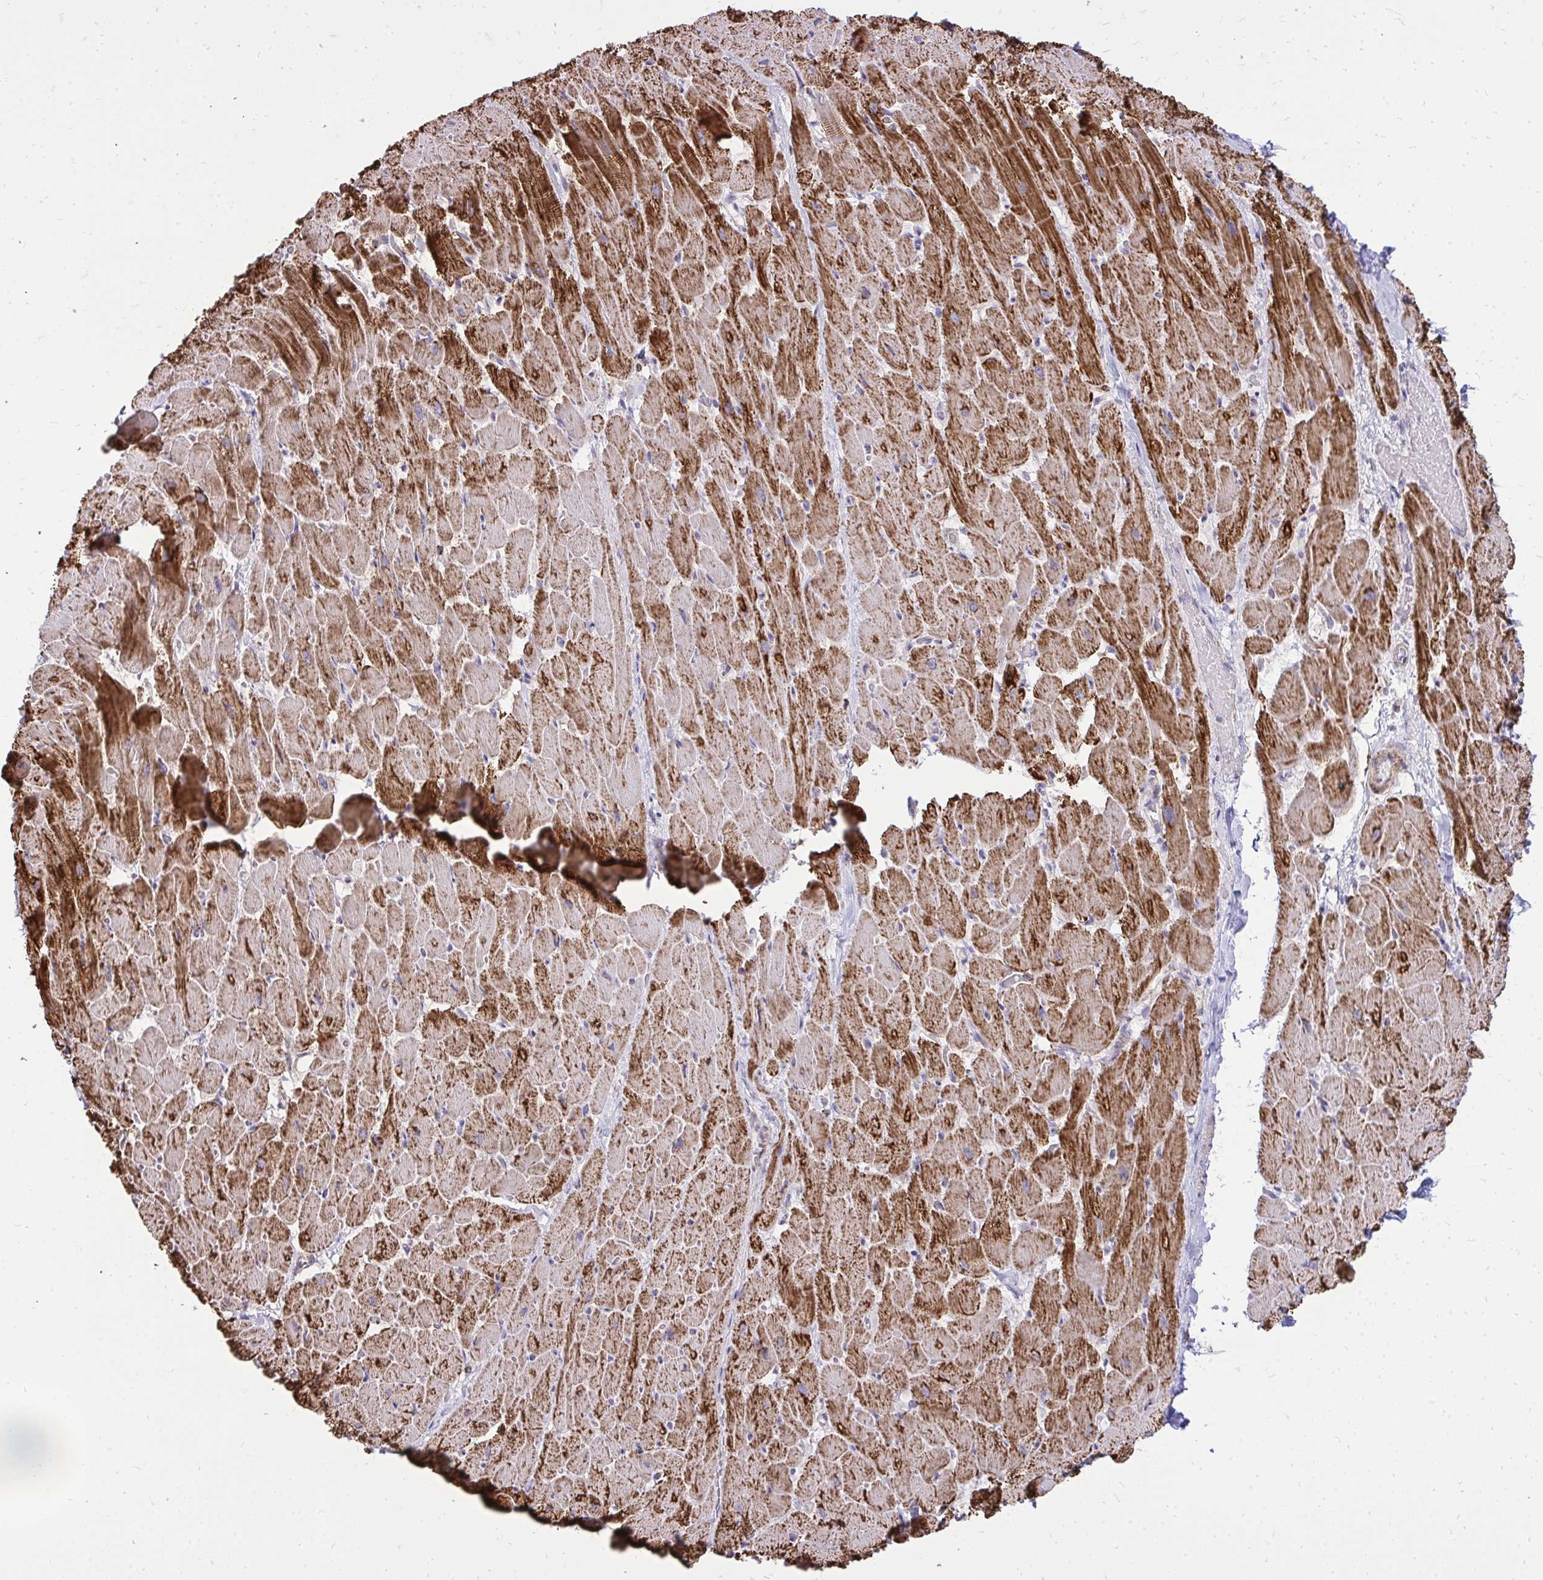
{"staining": {"intensity": "strong", "quantity": ">75%", "location": "cytoplasmic/membranous"}, "tissue": "heart muscle", "cell_type": "Cardiomyocytes", "image_type": "normal", "snomed": [{"axis": "morphology", "description": "Normal tissue, NOS"}, {"axis": "topography", "description": "Heart"}], "caption": "Protein expression analysis of unremarkable human heart muscle reveals strong cytoplasmic/membranous positivity in approximately >75% of cardiomyocytes. The staining was performed using DAB, with brown indicating positive protein expression. Nuclei are stained blue with hematoxylin.", "gene": "SPTBN2", "patient": {"sex": "male", "age": 37}}